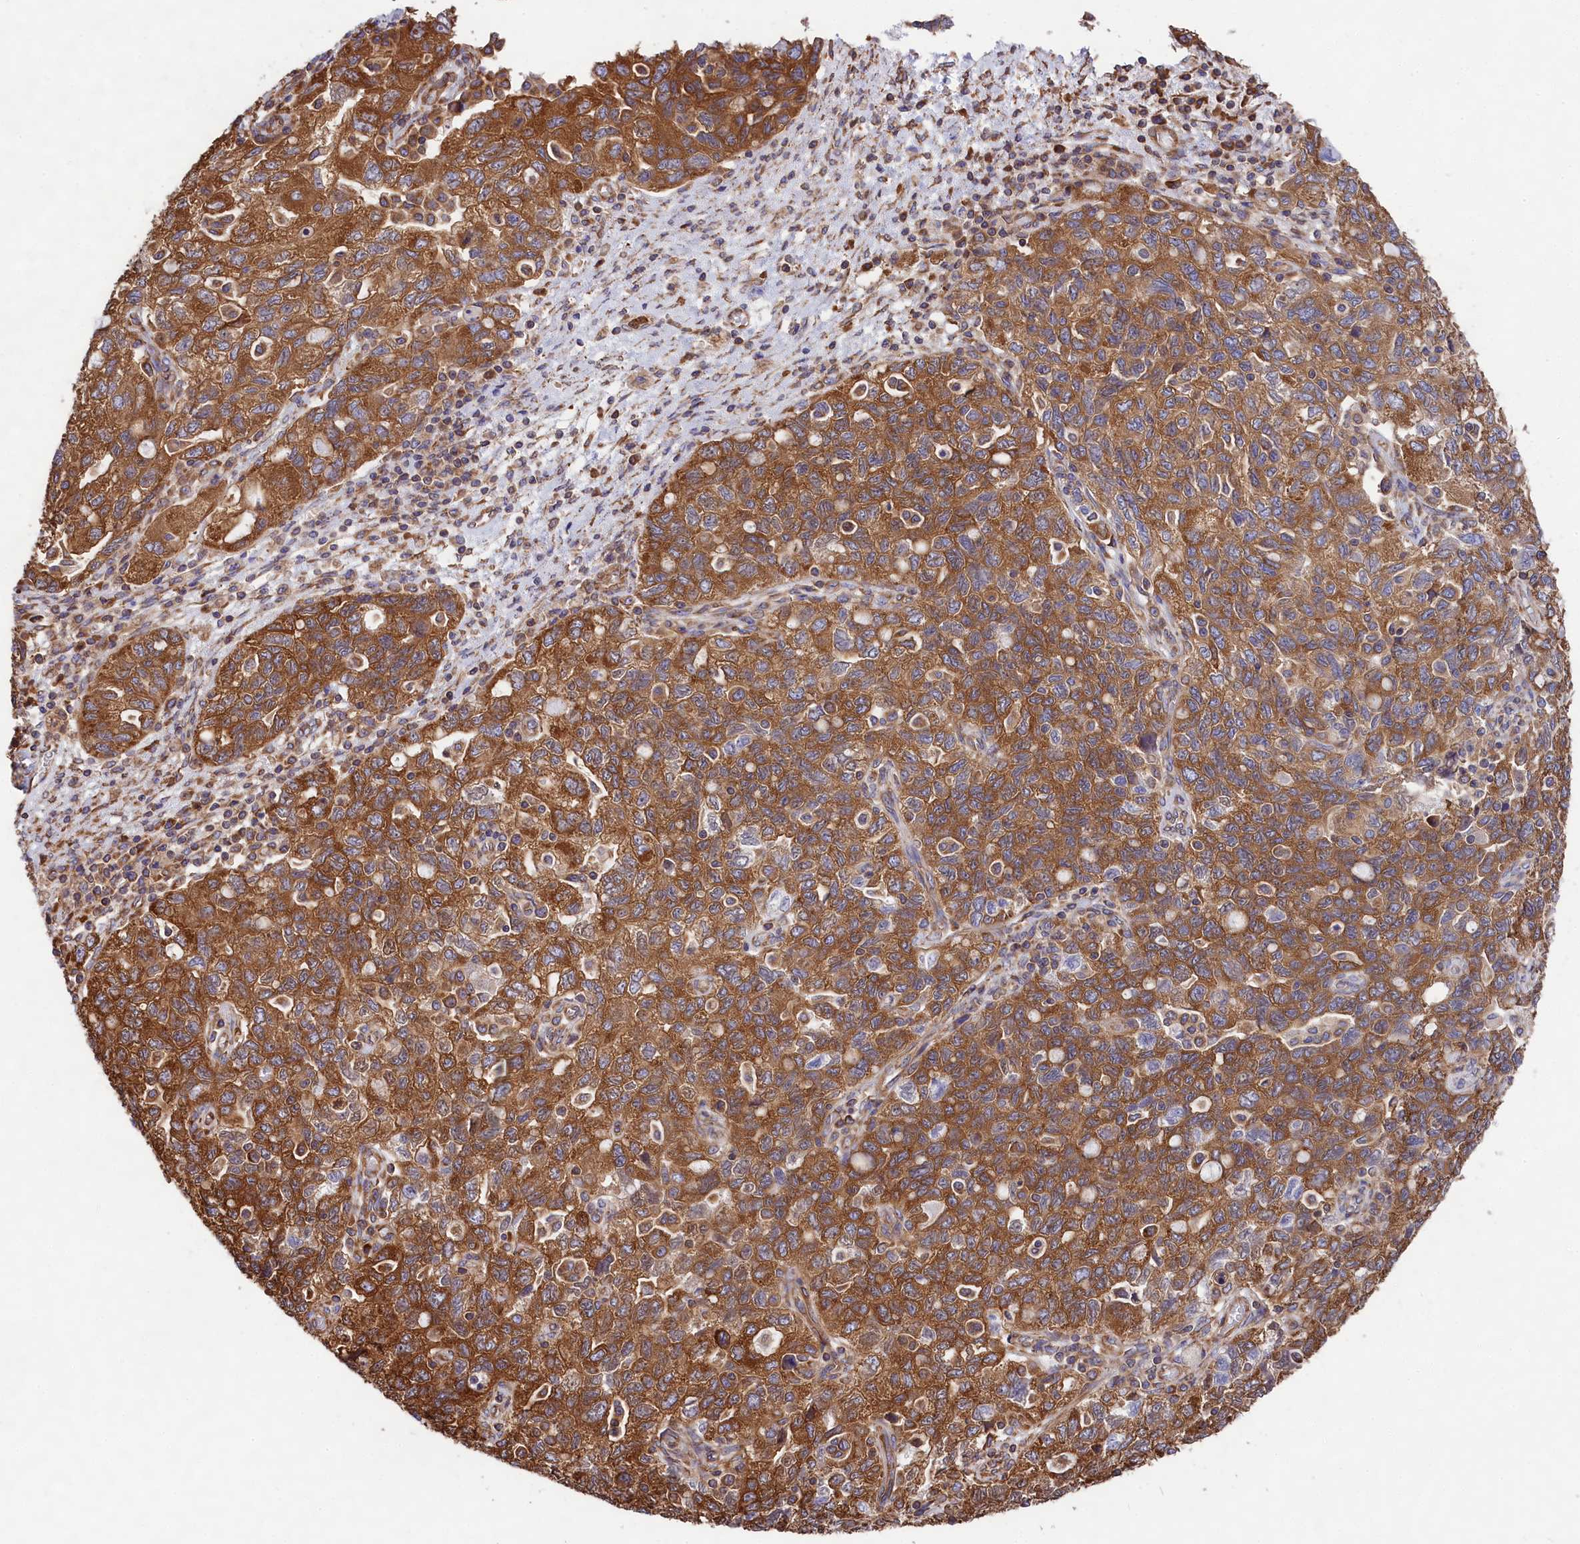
{"staining": {"intensity": "strong", "quantity": ">75%", "location": "cytoplasmic/membranous"}, "tissue": "ovarian cancer", "cell_type": "Tumor cells", "image_type": "cancer", "snomed": [{"axis": "morphology", "description": "Carcinoma, NOS"}, {"axis": "morphology", "description": "Cystadenocarcinoma, serous, NOS"}, {"axis": "topography", "description": "Ovary"}], "caption": "Approximately >75% of tumor cells in human ovarian cancer (carcinoma) exhibit strong cytoplasmic/membranous protein staining as visualized by brown immunohistochemical staining.", "gene": "GYS1", "patient": {"sex": "female", "age": 69}}